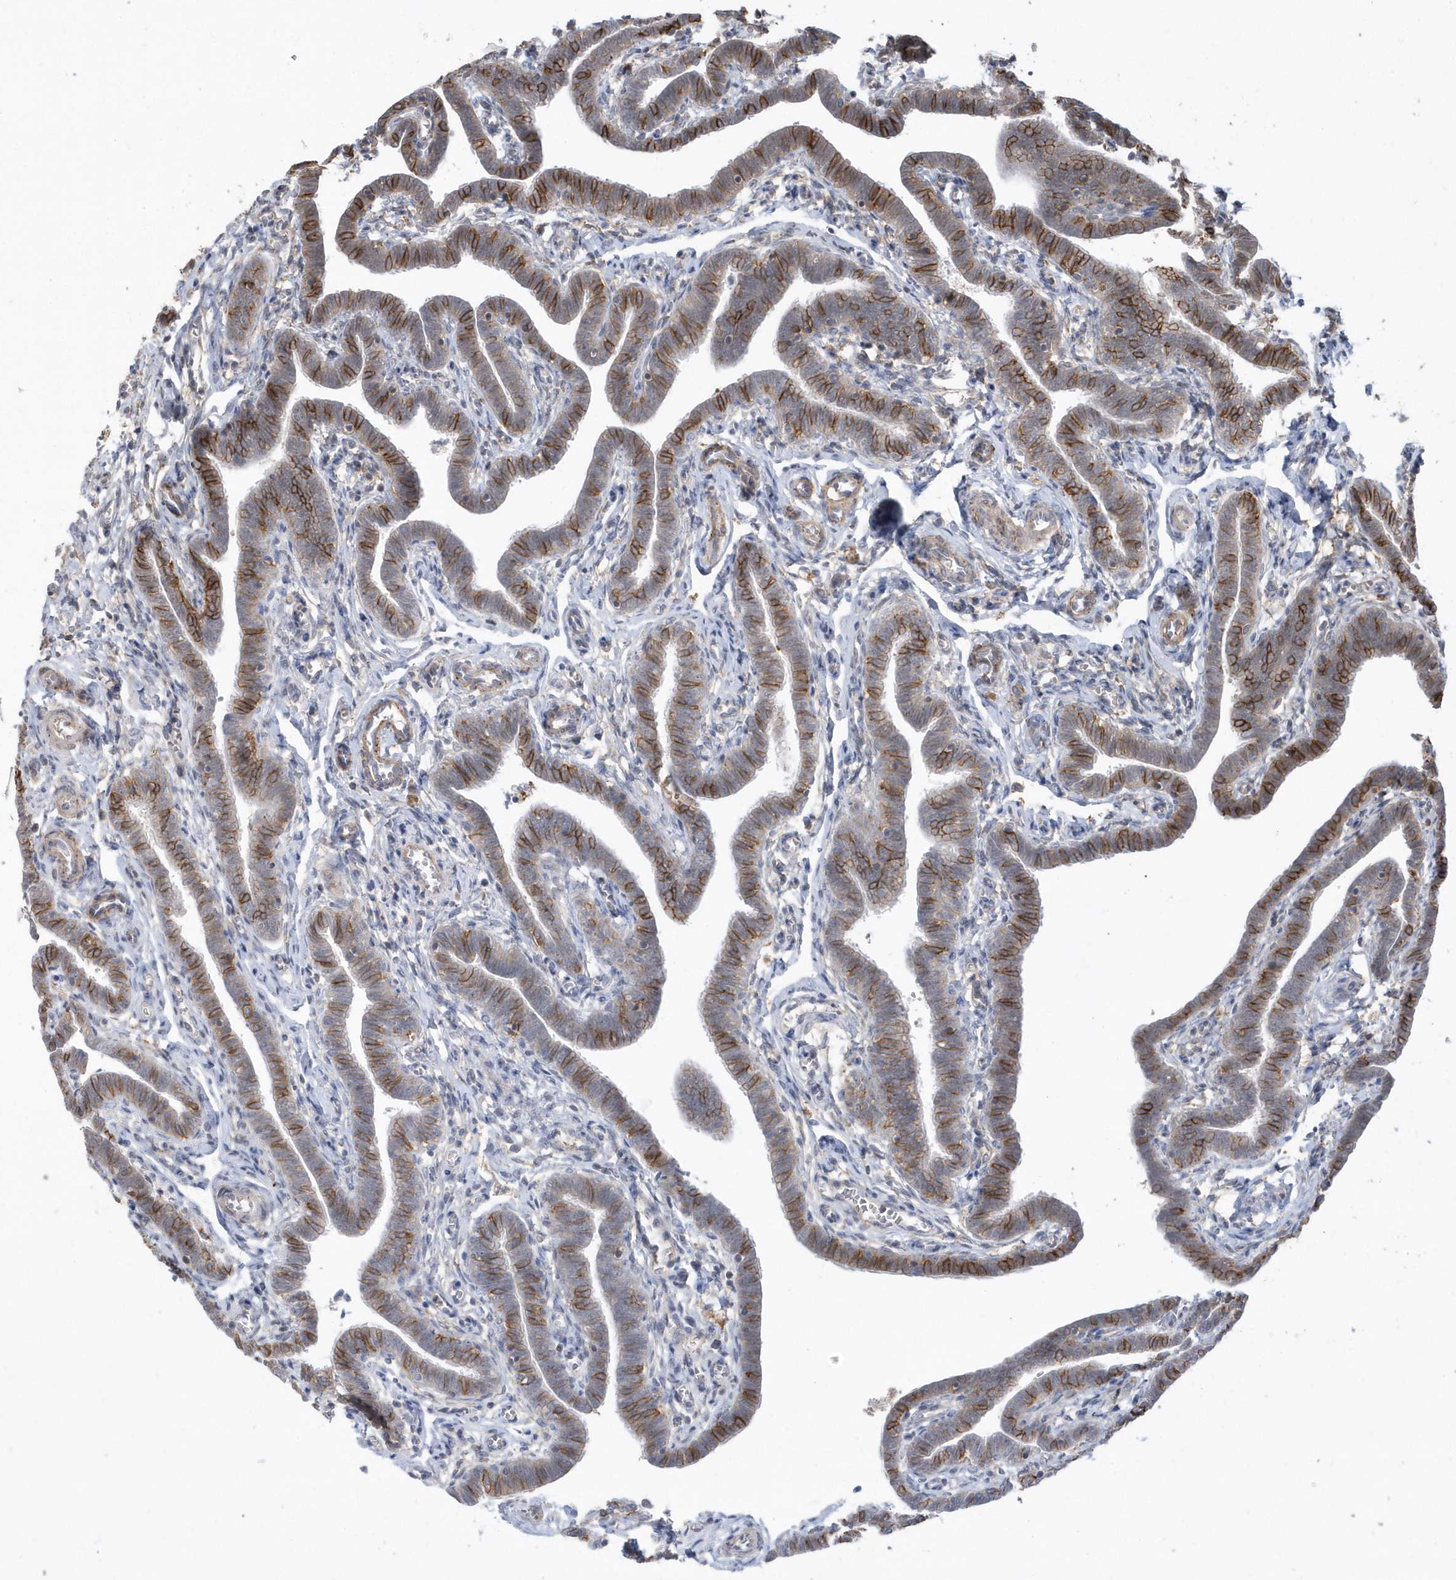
{"staining": {"intensity": "moderate", "quantity": "25%-75%", "location": "cytoplasmic/membranous"}, "tissue": "fallopian tube", "cell_type": "Glandular cells", "image_type": "normal", "snomed": [{"axis": "morphology", "description": "Normal tissue, NOS"}, {"axis": "topography", "description": "Fallopian tube"}], "caption": "Human fallopian tube stained for a protein (brown) exhibits moderate cytoplasmic/membranous positive staining in about 25%-75% of glandular cells.", "gene": "CRIP3", "patient": {"sex": "female", "age": 36}}